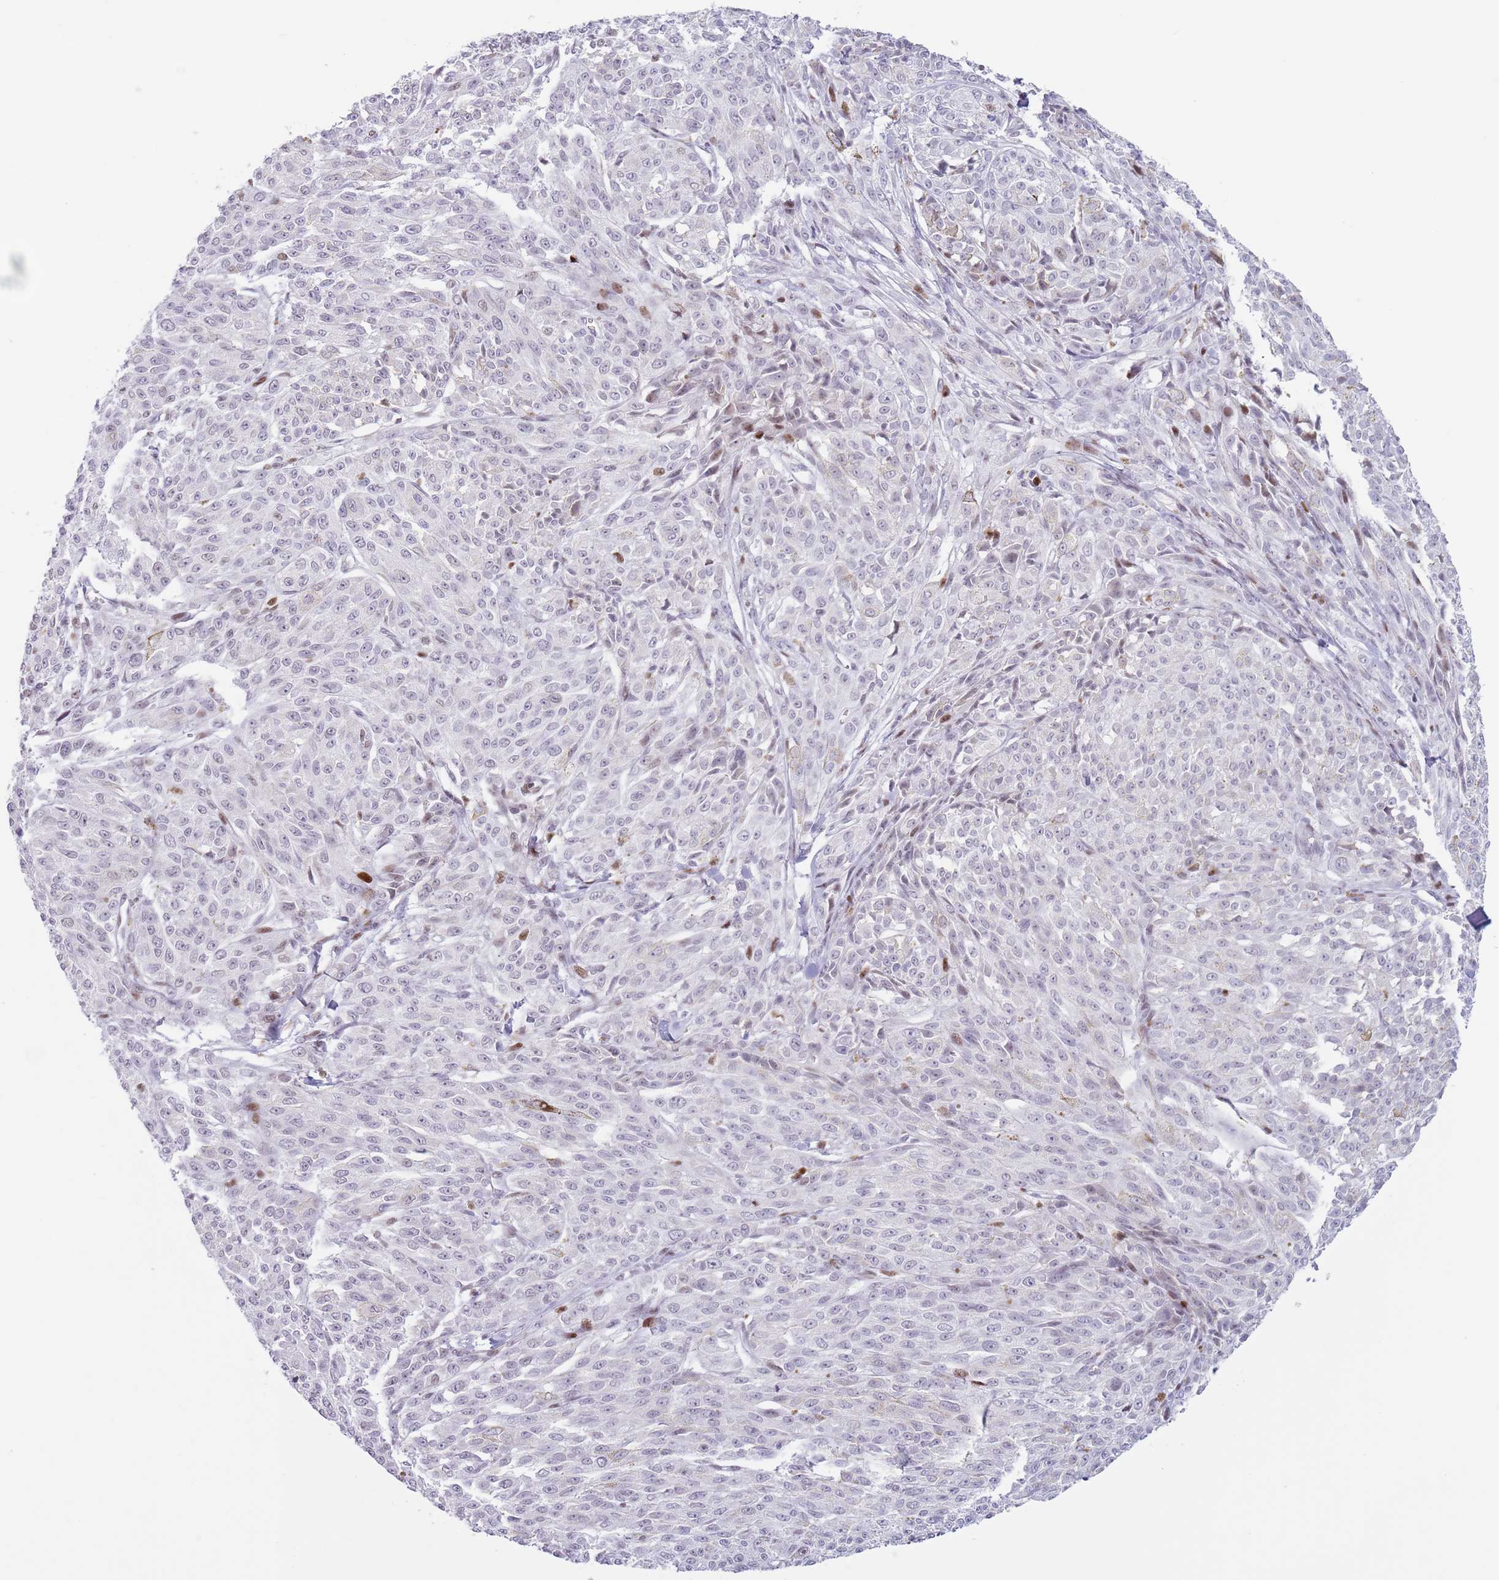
{"staining": {"intensity": "moderate", "quantity": "<25%", "location": "nuclear"}, "tissue": "melanoma", "cell_type": "Tumor cells", "image_type": "cancer", "snomed": [{"axis": "morphology", "description": "Malignant melanoma, NOS"}, {"axis": "topography", "description": "Skin"}], "caption": "The image shows immunohistochemical staining of melanoma. There is moderate nuclear positivity is seen in approximately <25% of tumor cells.", "gene": "MFSD10", "patient": {"sex": "female", "age": 52}}